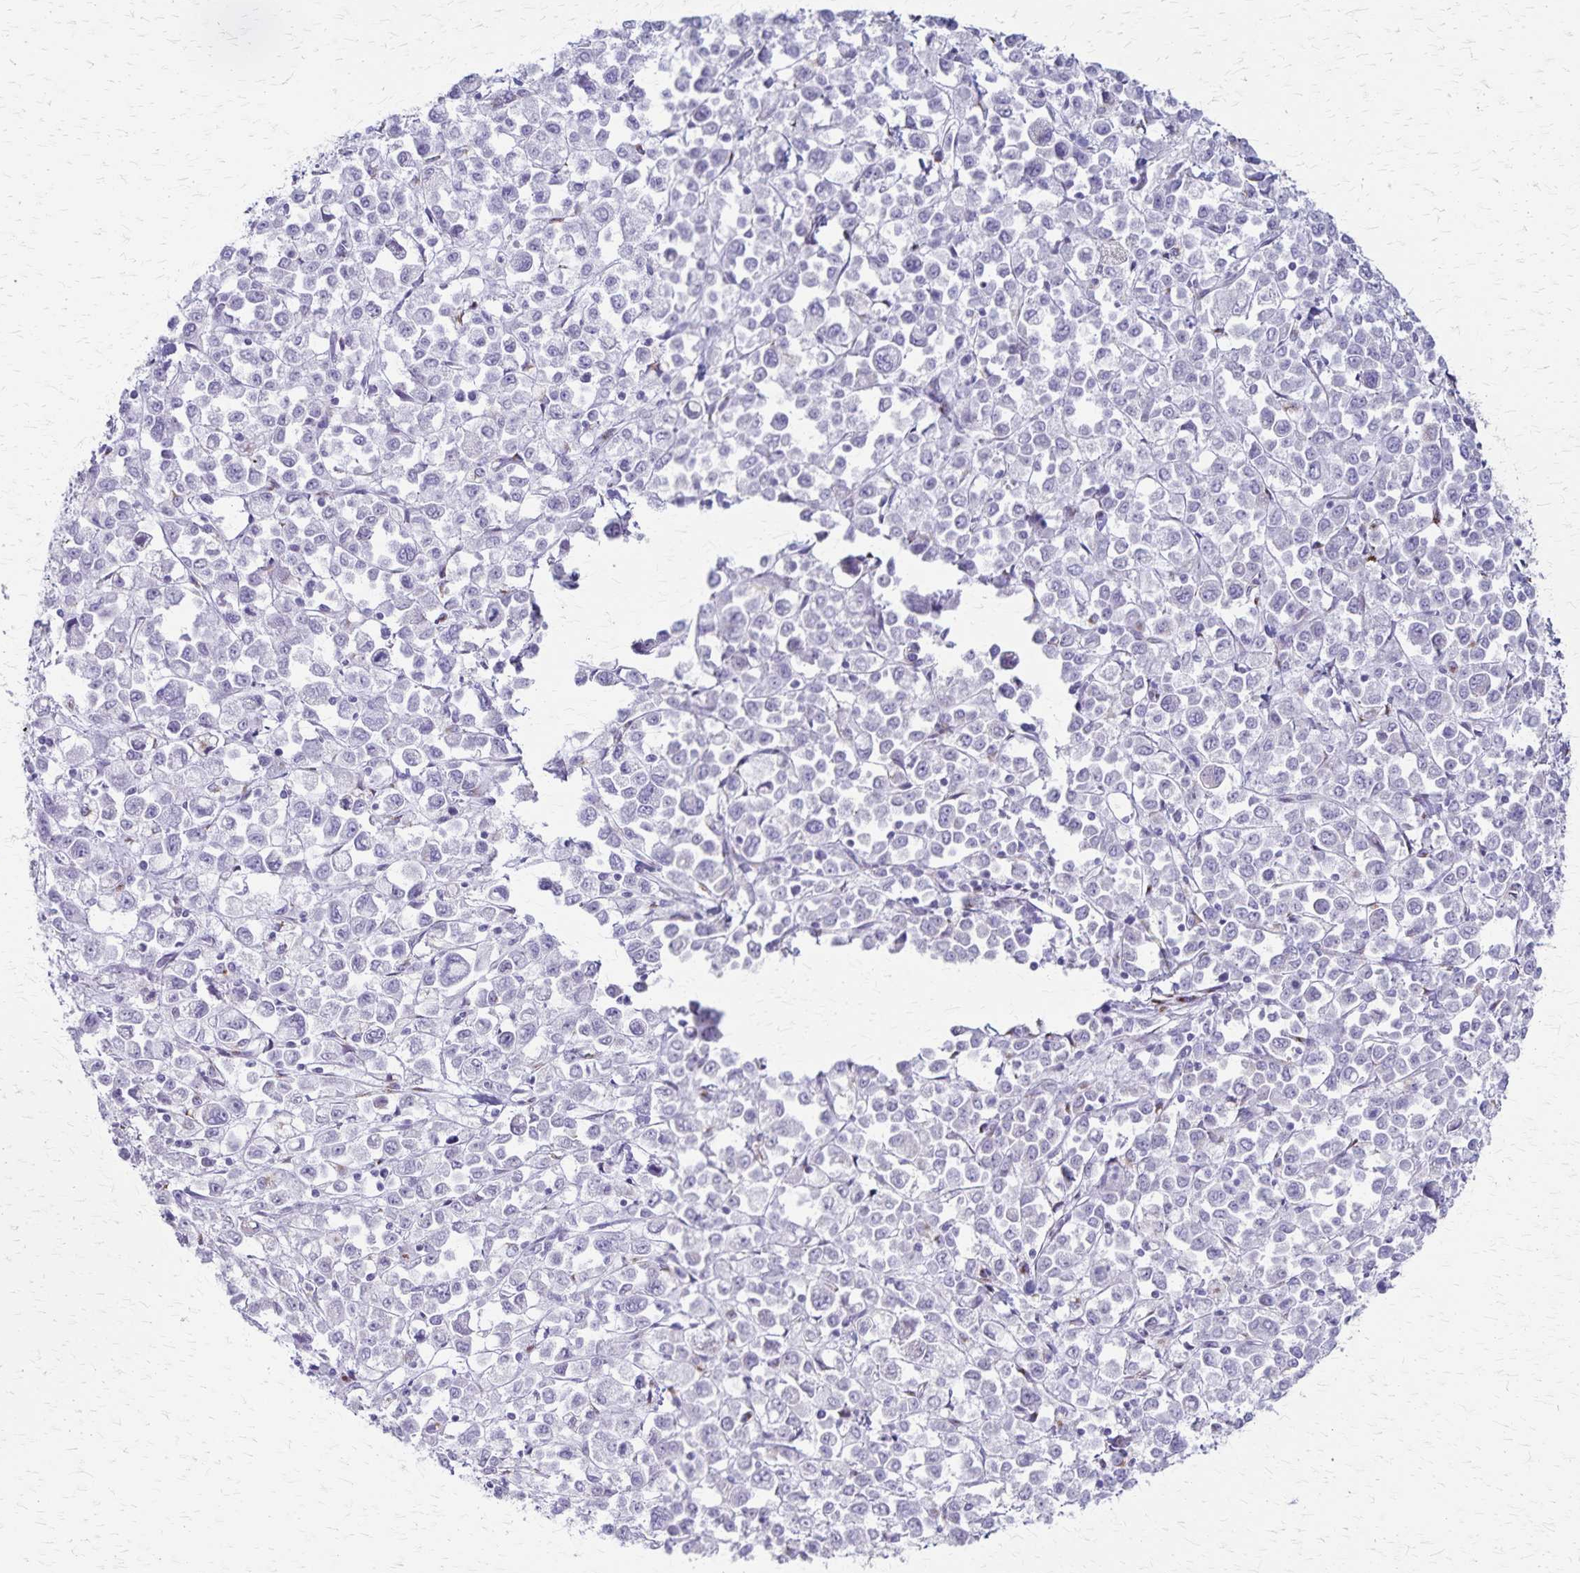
{"staining": {"intensity": "negative", "quantity": "none", "location": "none"}, "tissue": "stomach cancer", "cell_type": "Tumor cells", "image_type": "cancer", "snomed": [{"axis": "morphology", "description": "Adenocarcinoma, NOS"}, {"axis": "topography", "description": "Stomach, upper"}], "caption": "Immunohistochemistry histopathology image of neoplastic tissue: stomach adenocarcinoma stained with DAB reveals no significant protein staining in tumor cells.", "gene": "MCFD2", "patient": {"sex": "male", "age": 70}}